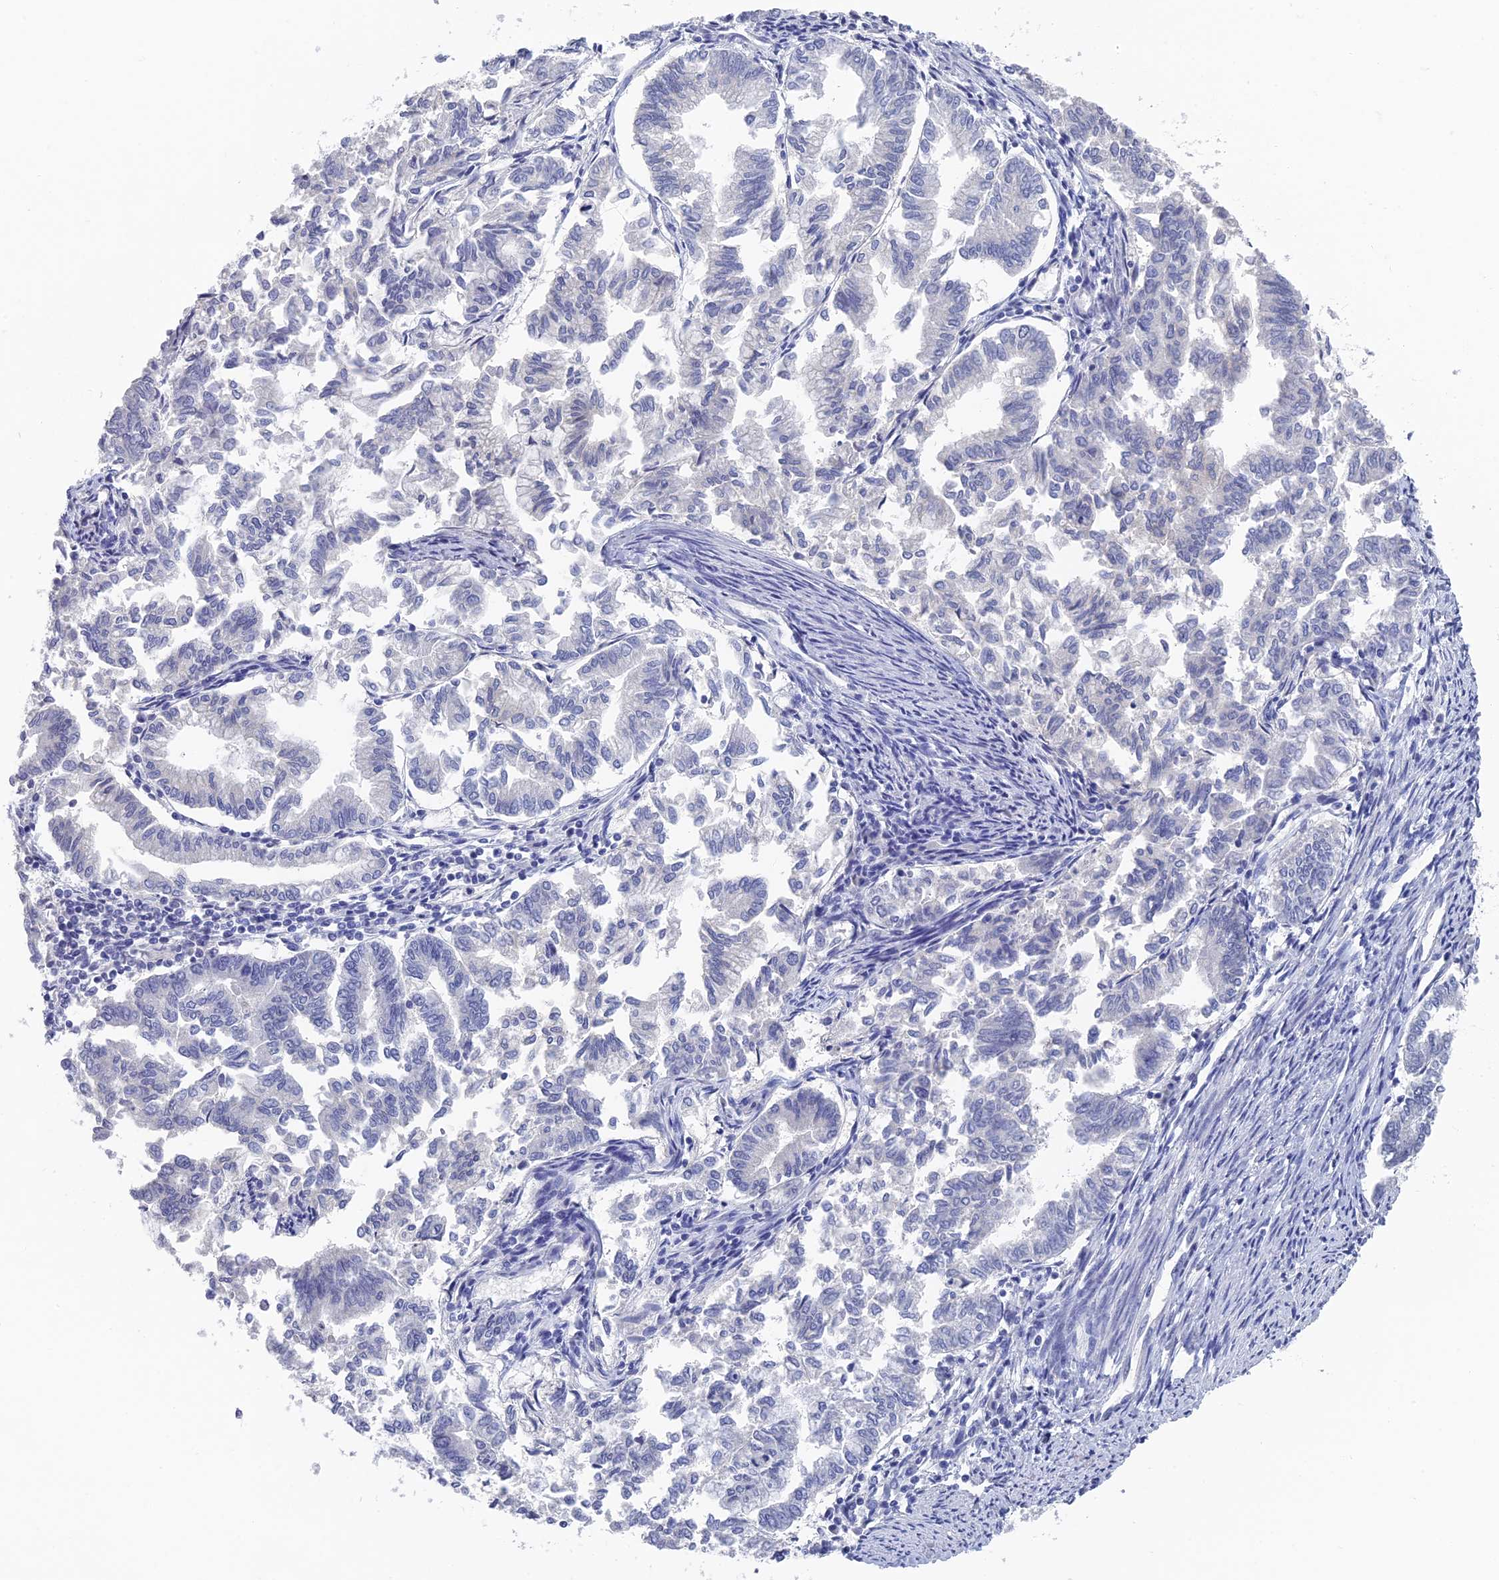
{"staining": {"intensity": "negative", "quantity": "none", "location": "none"}, "tissue": "endometrial cancer", "cell_type": "Tumor cells", "image_type": "cancer", "snomed": [{"axis": "morphology", "description": "Adenocarcinoma, NOS"}, {"axis": "topography", "description": "Endometrium"}], "caption": "Tumor cells are negative for brown protein staining in endometrial cancer (adenocarcinoma).", "gene": "GFAP", "patient": {"sex": "female", "age": 79}}